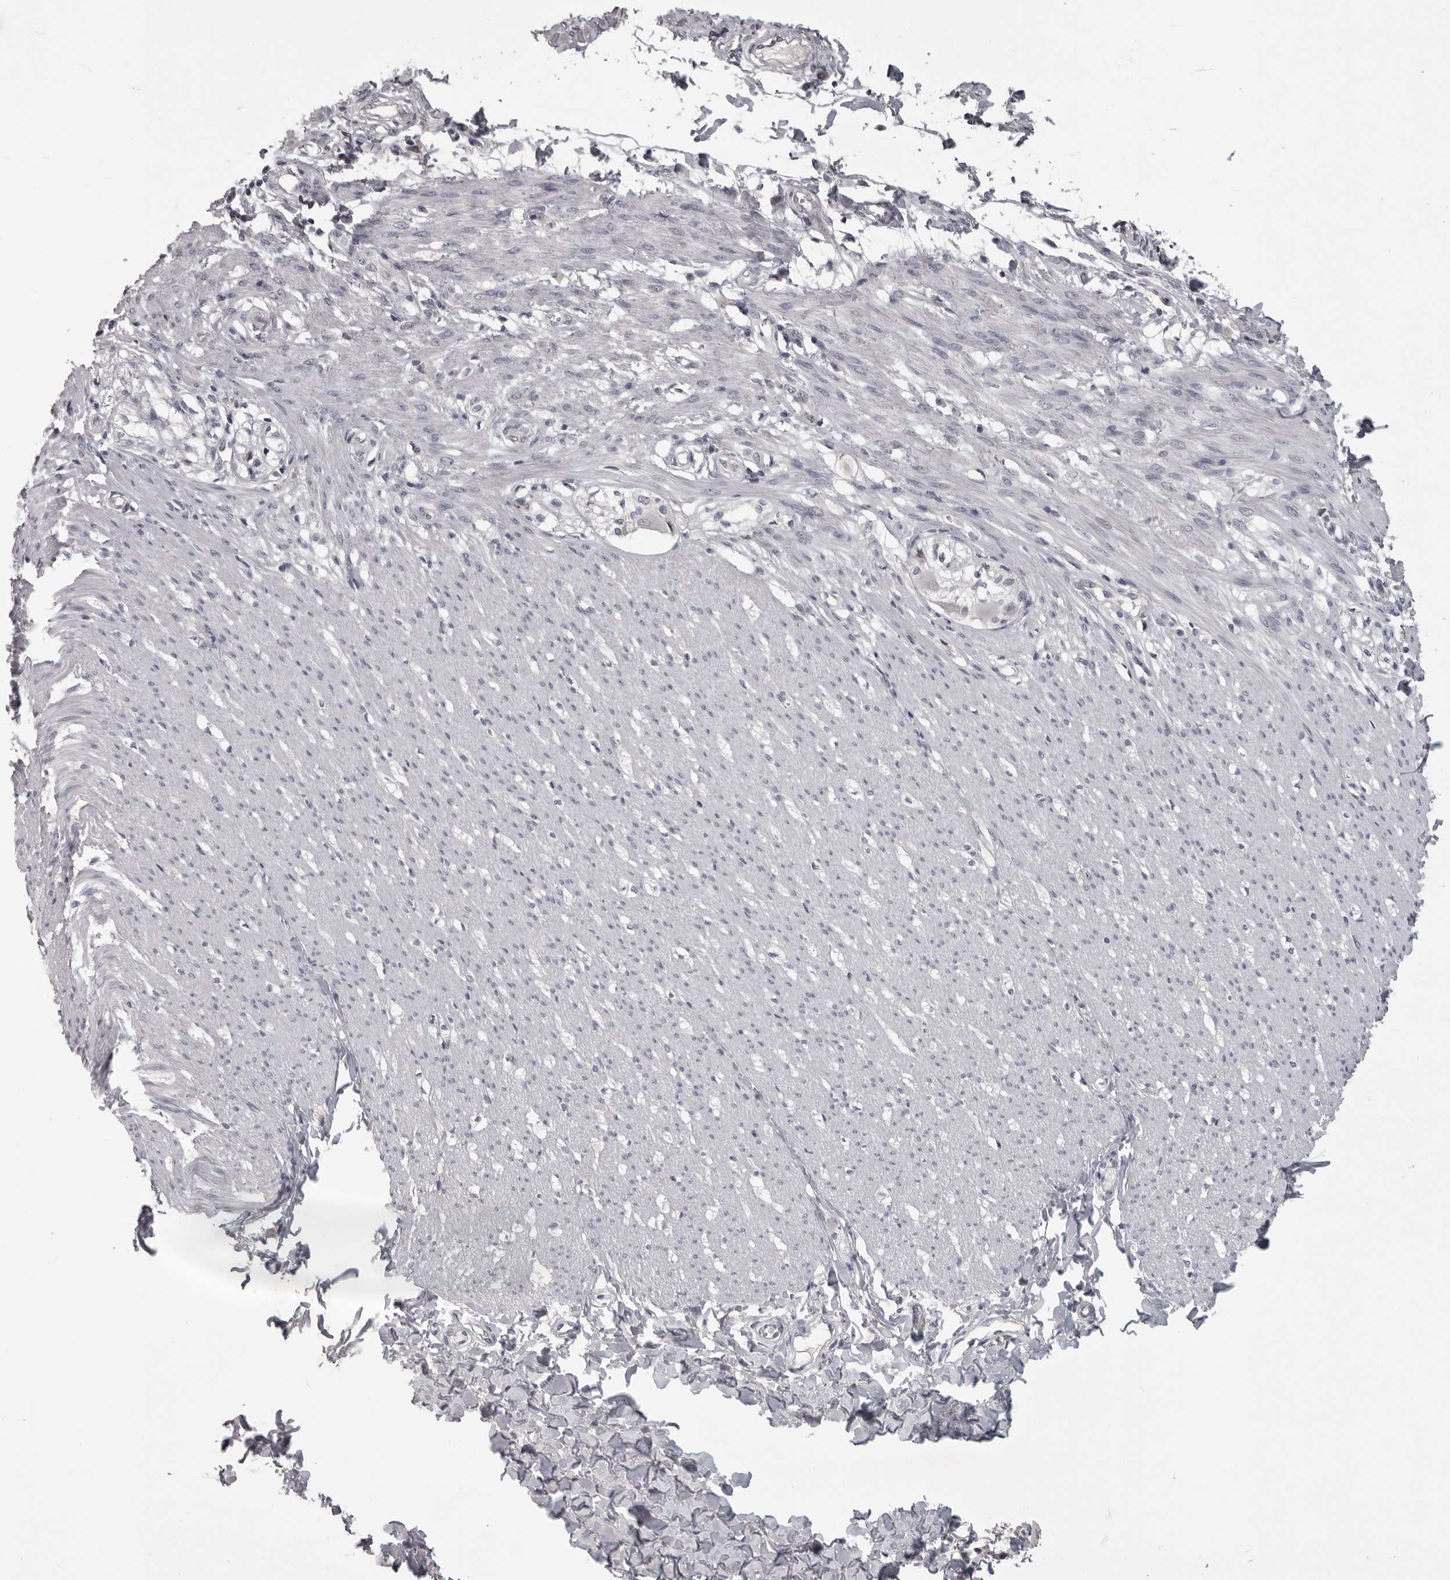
{"staining": {"intensity": "negative", "quantity": "none", "location": "none"}, "tissue": "smooth muscle", "cell_type": "Smooth muscle cells", "image_type": "normal", "snomed": [{"axis": "morphology", "description": "Normal tissue, NOS"}, {"axis": "morphology", "description": "Adenocarcinoma, NOS"}, {"axis": "topography", "description": "Smooth muscle"}, {"axis": "topography", "description": "Colon"}], "caption": "A photomicrograph of smooth muscle stained for a protein exhibits no brown staining in smooth muscle cells.", "gene": "MRTO4", "patient": {"sex": "male", "age": 14}}